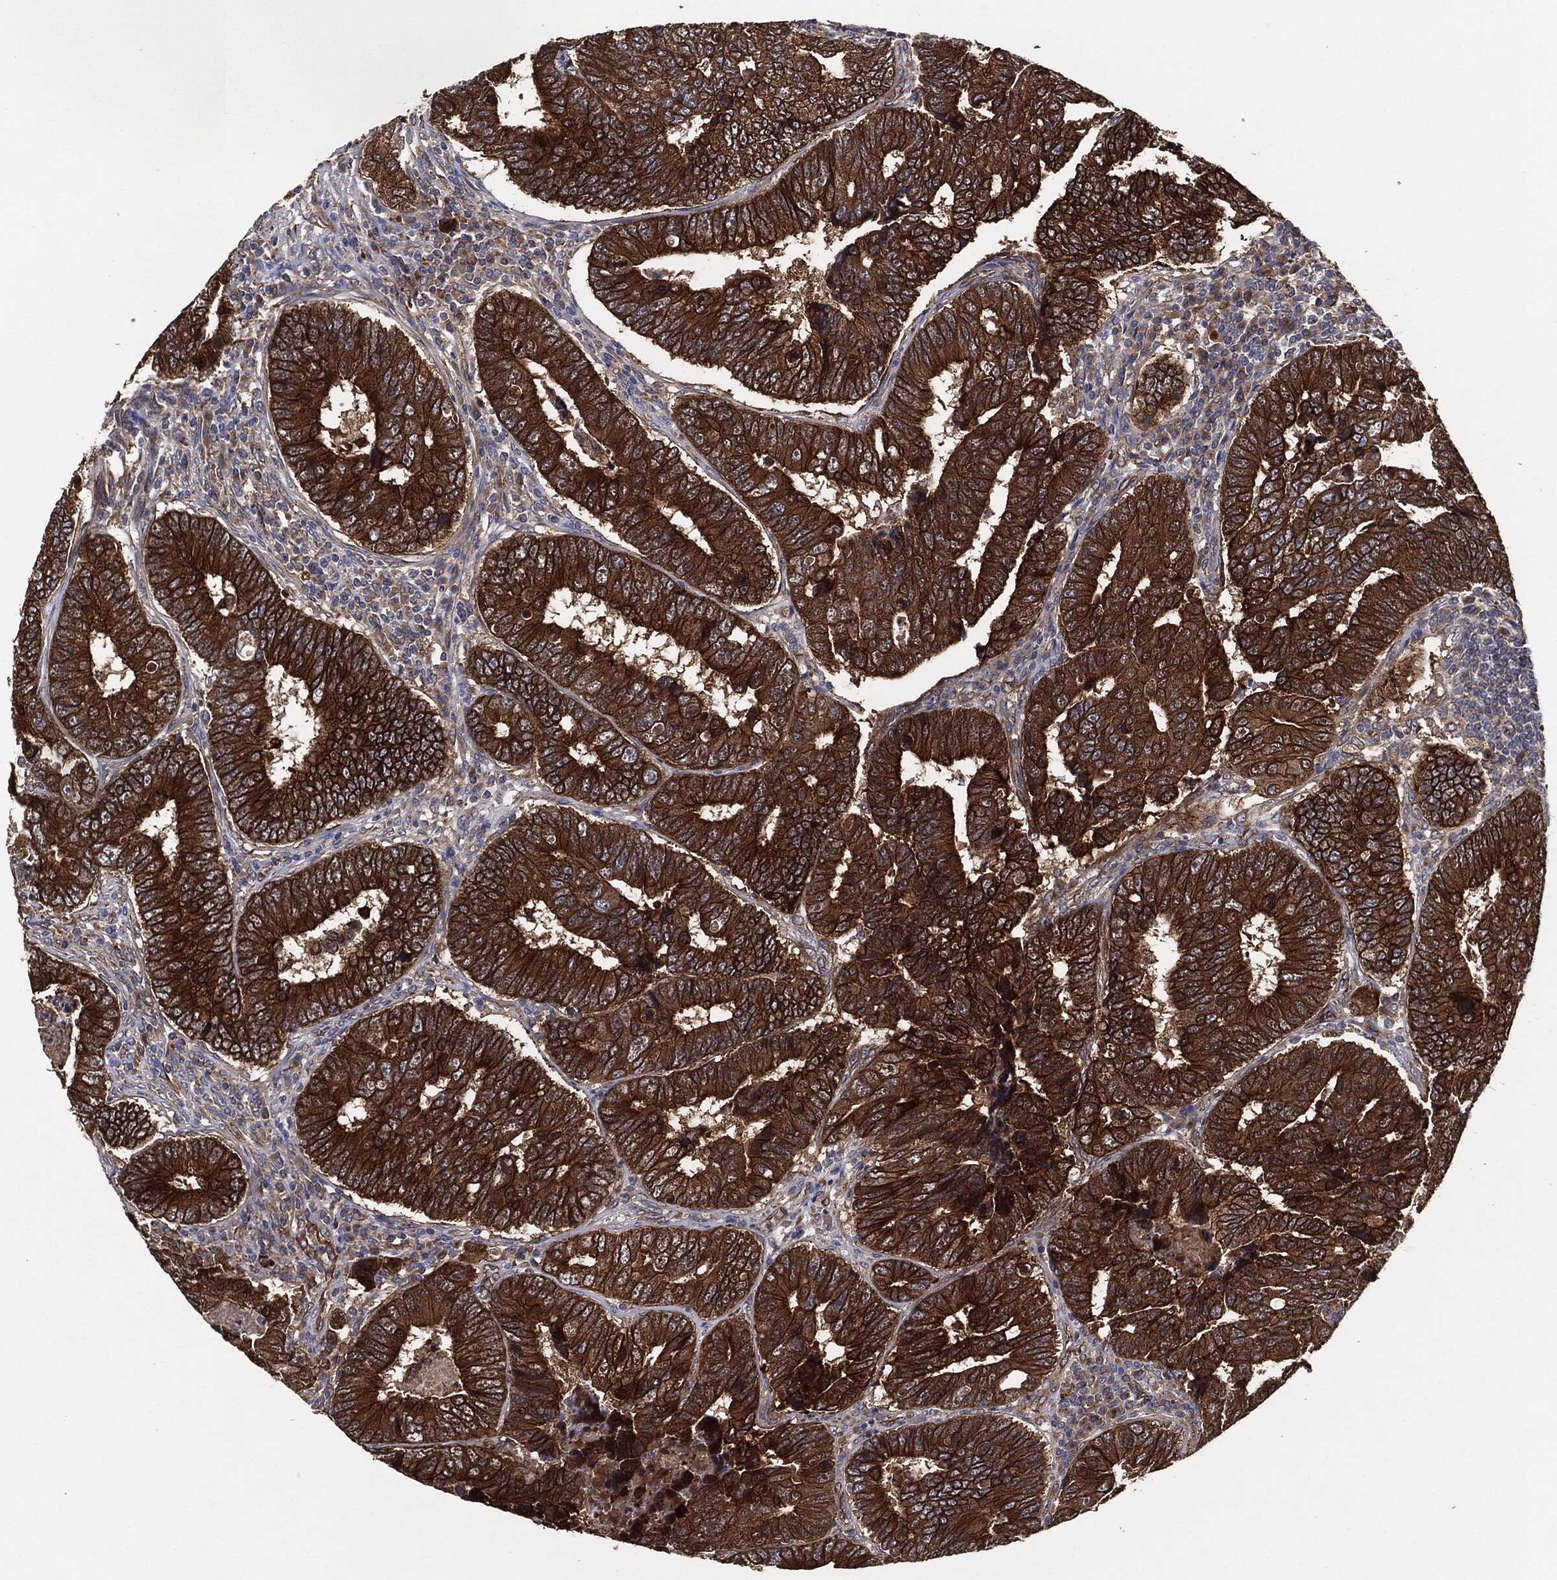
{"staining": {"intensity": "strong", "quantity": ">75%", "location": "cytoplasmic/membranous"}, "tissue": "colorectal cancer", "cell_type": "Tumor cells", "image_type": "cancer", "snomed": [{"axis": "morphology", "description": "Adenocarcinoma, NOS"}, {"axis": "topography", "description": "Colon"}], "caption": "Strong cytoplasmic/membranous staining for a protein is present in approximately >75% of tumor cells of colorectal cancer (adenocarcinoma) using immunohistochemistry (IHC).", "gene": "CTNNA1", "patient": {"sex": "female", "age": 72}}